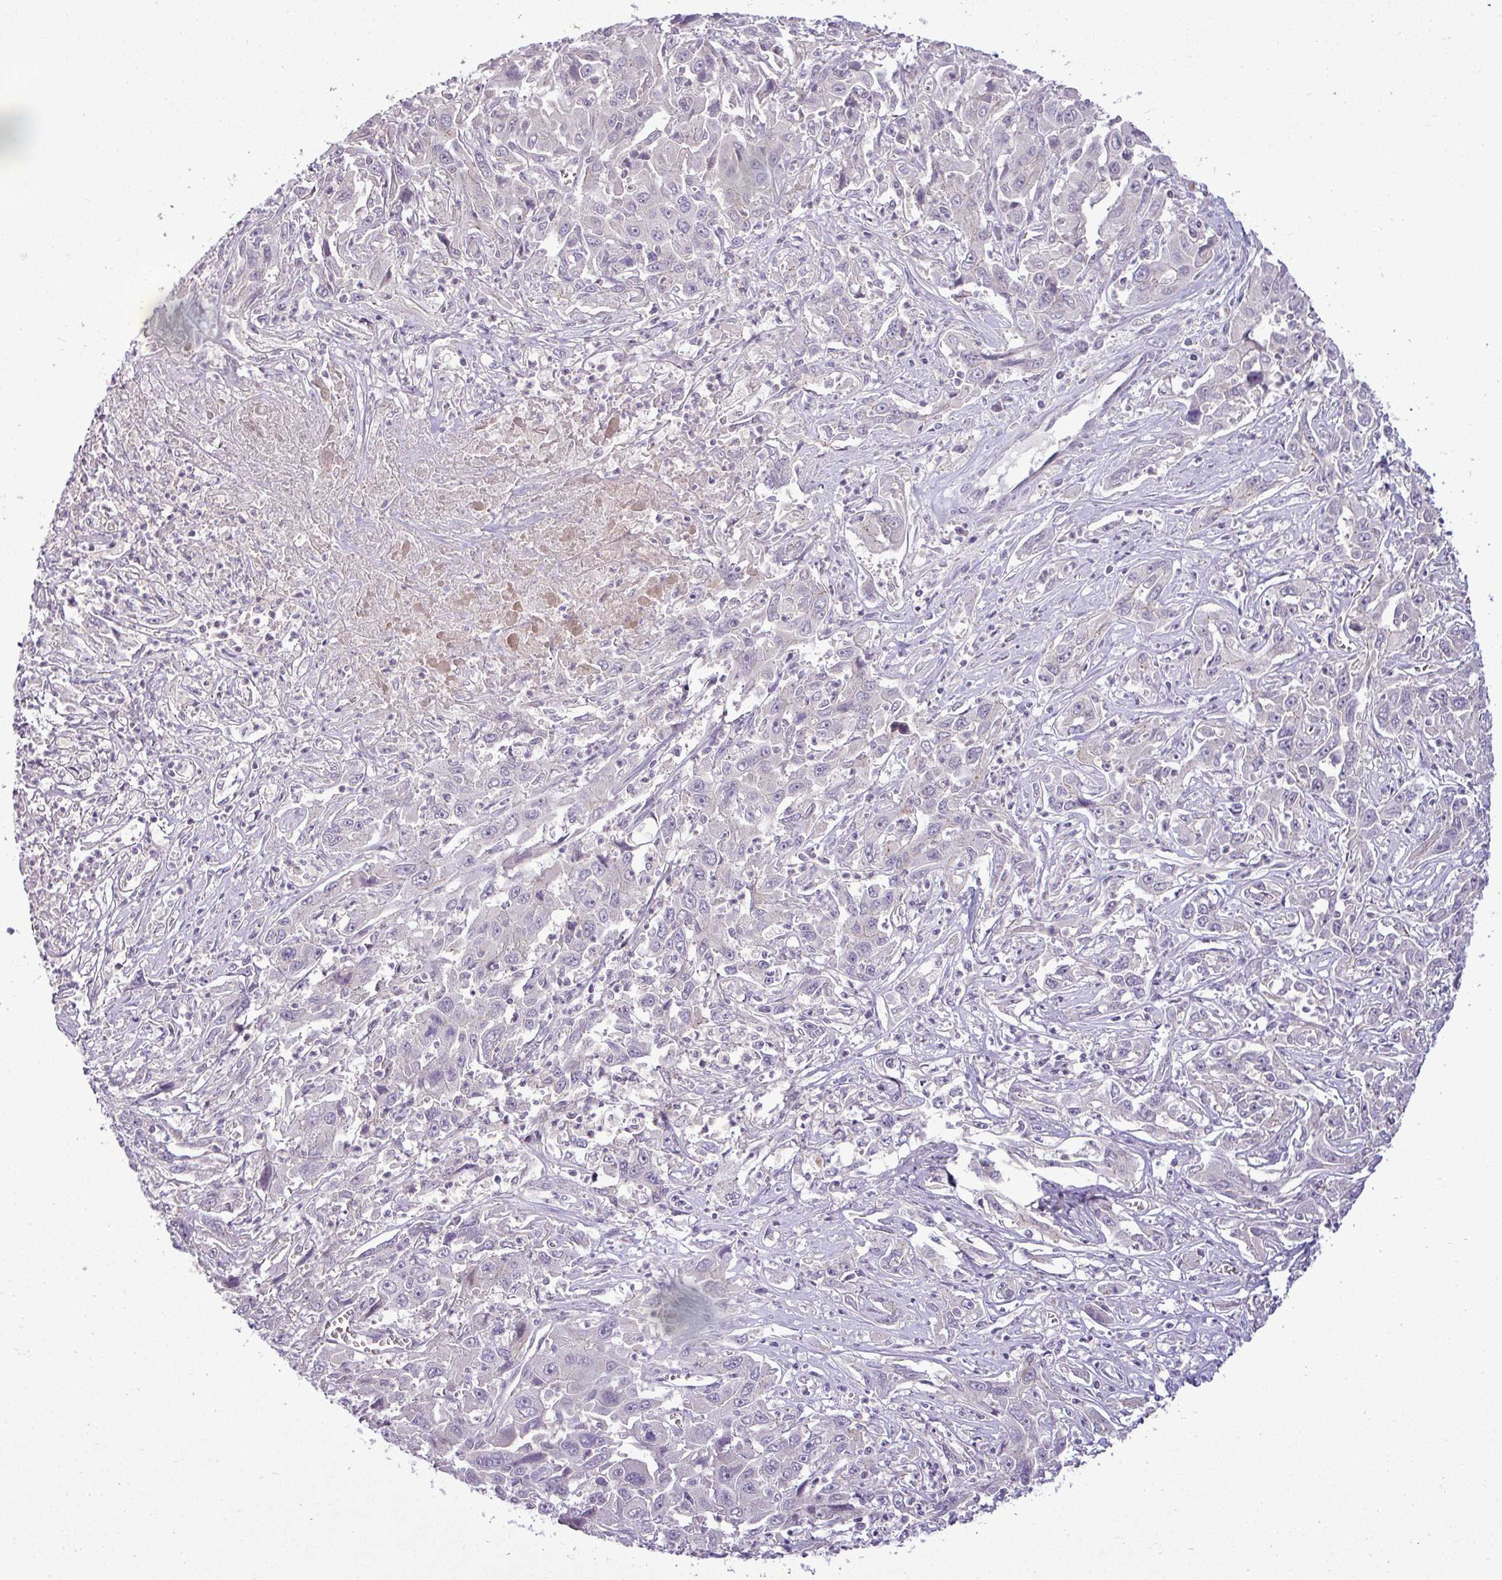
{"staining": {"intensity": "negative", "quantity": "none", "location": "none"}, "tissue": "liver cancer", "cell_type": "Tumor cells", "image_type": "cancer", "snomed": [{"axis": "morphology", "description": "Carcinoma, Hepatocellular, NOS"}, {"axis": "topography", "description": "Liver"}], "caption": "Tumor cells show no significant protein expression in liver cancer.", "gene": "APOM", "patient": {"sex": "male", "age": 63}}